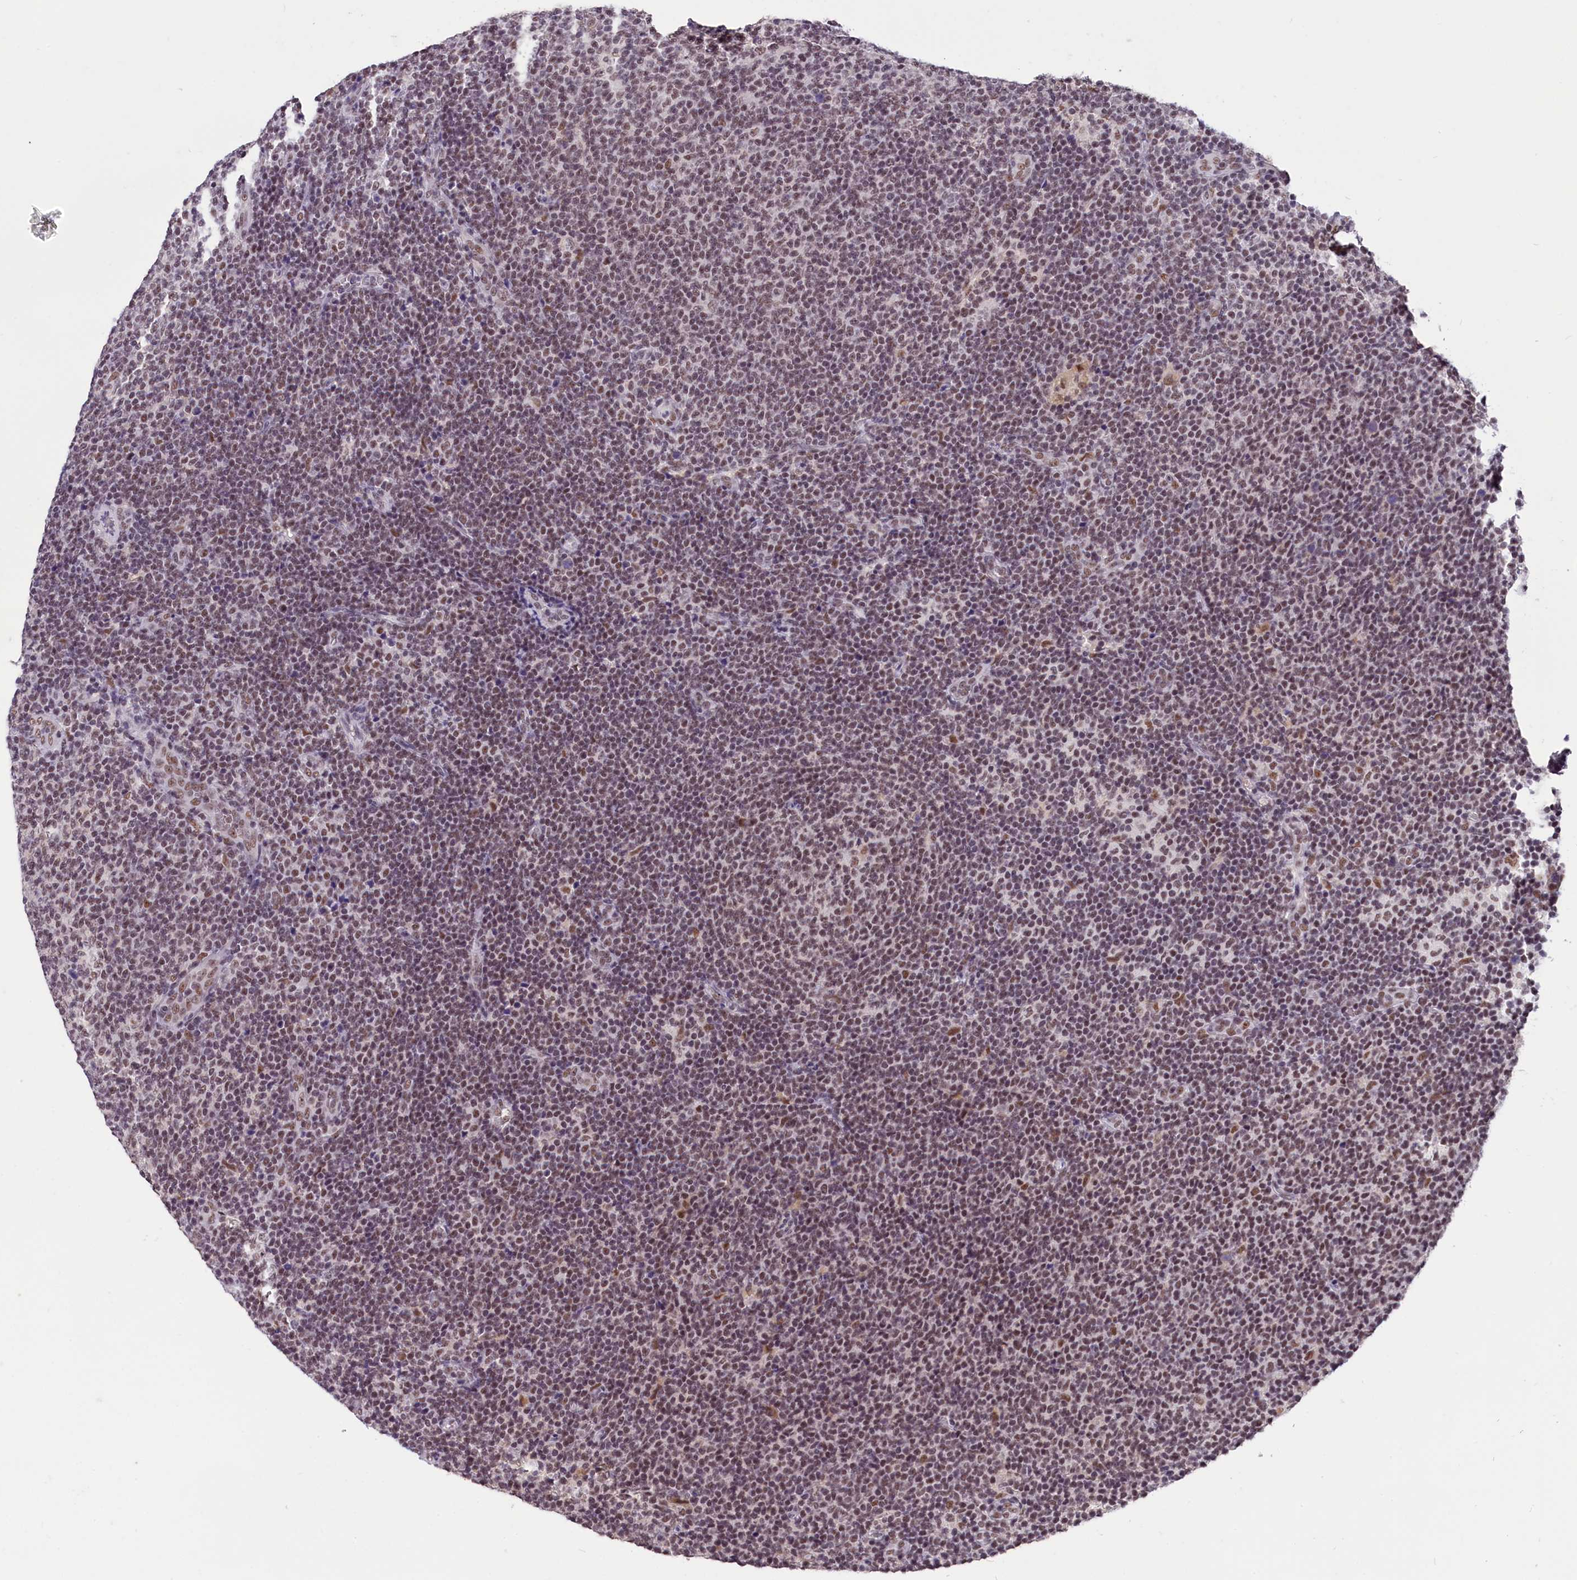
{"staining": {"intensity": "moderate", "quantity": ">75%", "location": "nuclear"}, "tissue": "lymphoma", "cell_type": "Tumor cells", "image_type": "cancer", "snomed": [{"axis": "morphology", "description": "Malignant lymphoma, non-Hodgkin's type, Low grade"}, {"axis": "topography", "description": "Lymph node"}], "caption": "Lymphoma tissue reveals moderate nuclear staining in approximately >75% of tumor cells", "gene": "ZC3H4", "patient": {"sex": "male", "age": 66}}